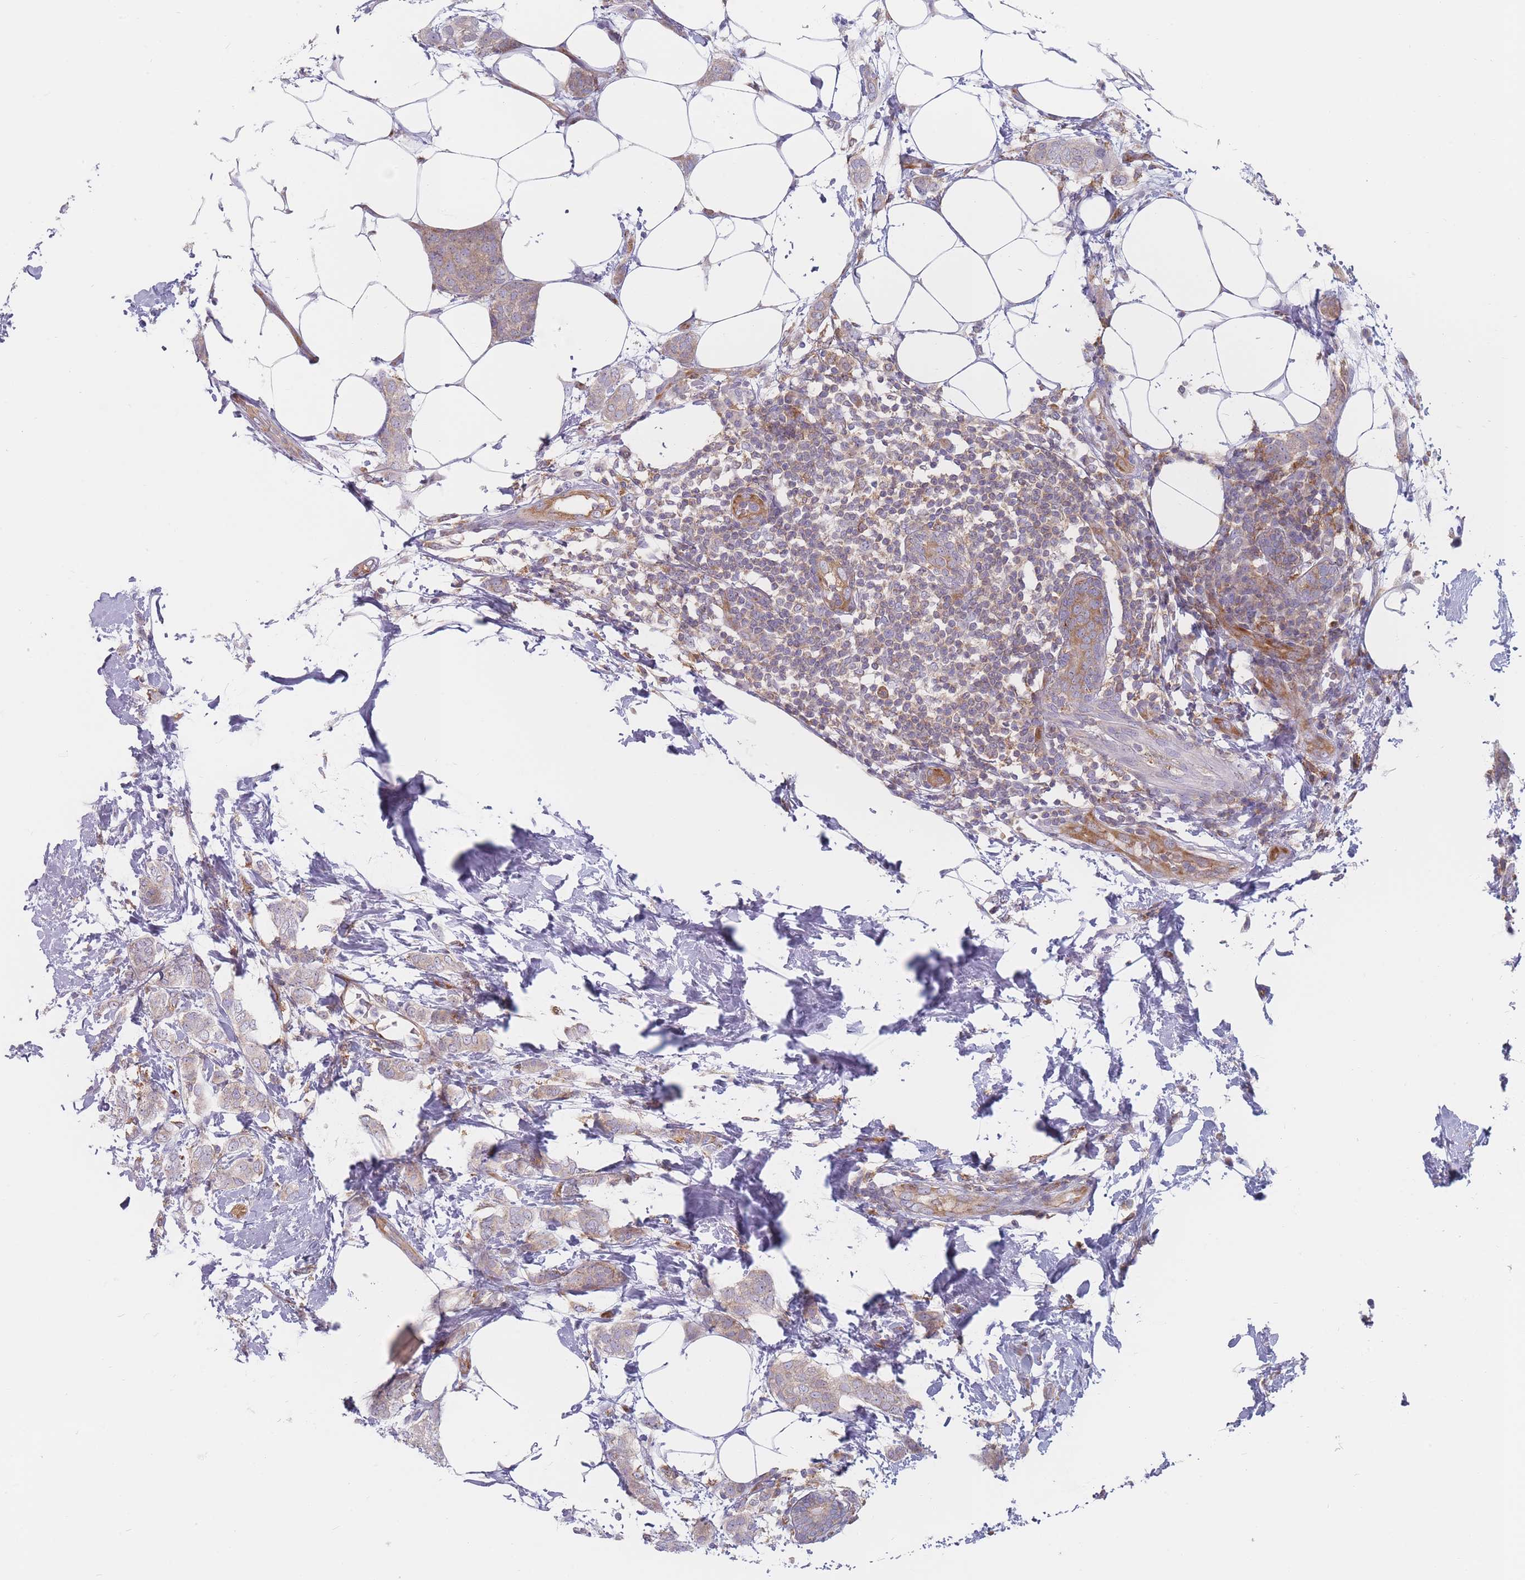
{"staining": {"intensity": "weak", "quantity": ">75%", "location": "cytoplasmic/membranous"}, "tissue": "breast cancer", "cell_type": "Tumor cells", "image_type": "cancer", "snomed": [{"axis": "morphology", "description": "Duct carcinoma"}, {"axis": "topography", "description": "Breast"}], "caption": "Protein expression analysis of human breast cancer (intraductal carcinoma) reveals weak cytoplasmic/membranous expression in about >75% of tumor cells.", "gene": "MAP1S", "patient": {"sex": "female", "age": 72}}